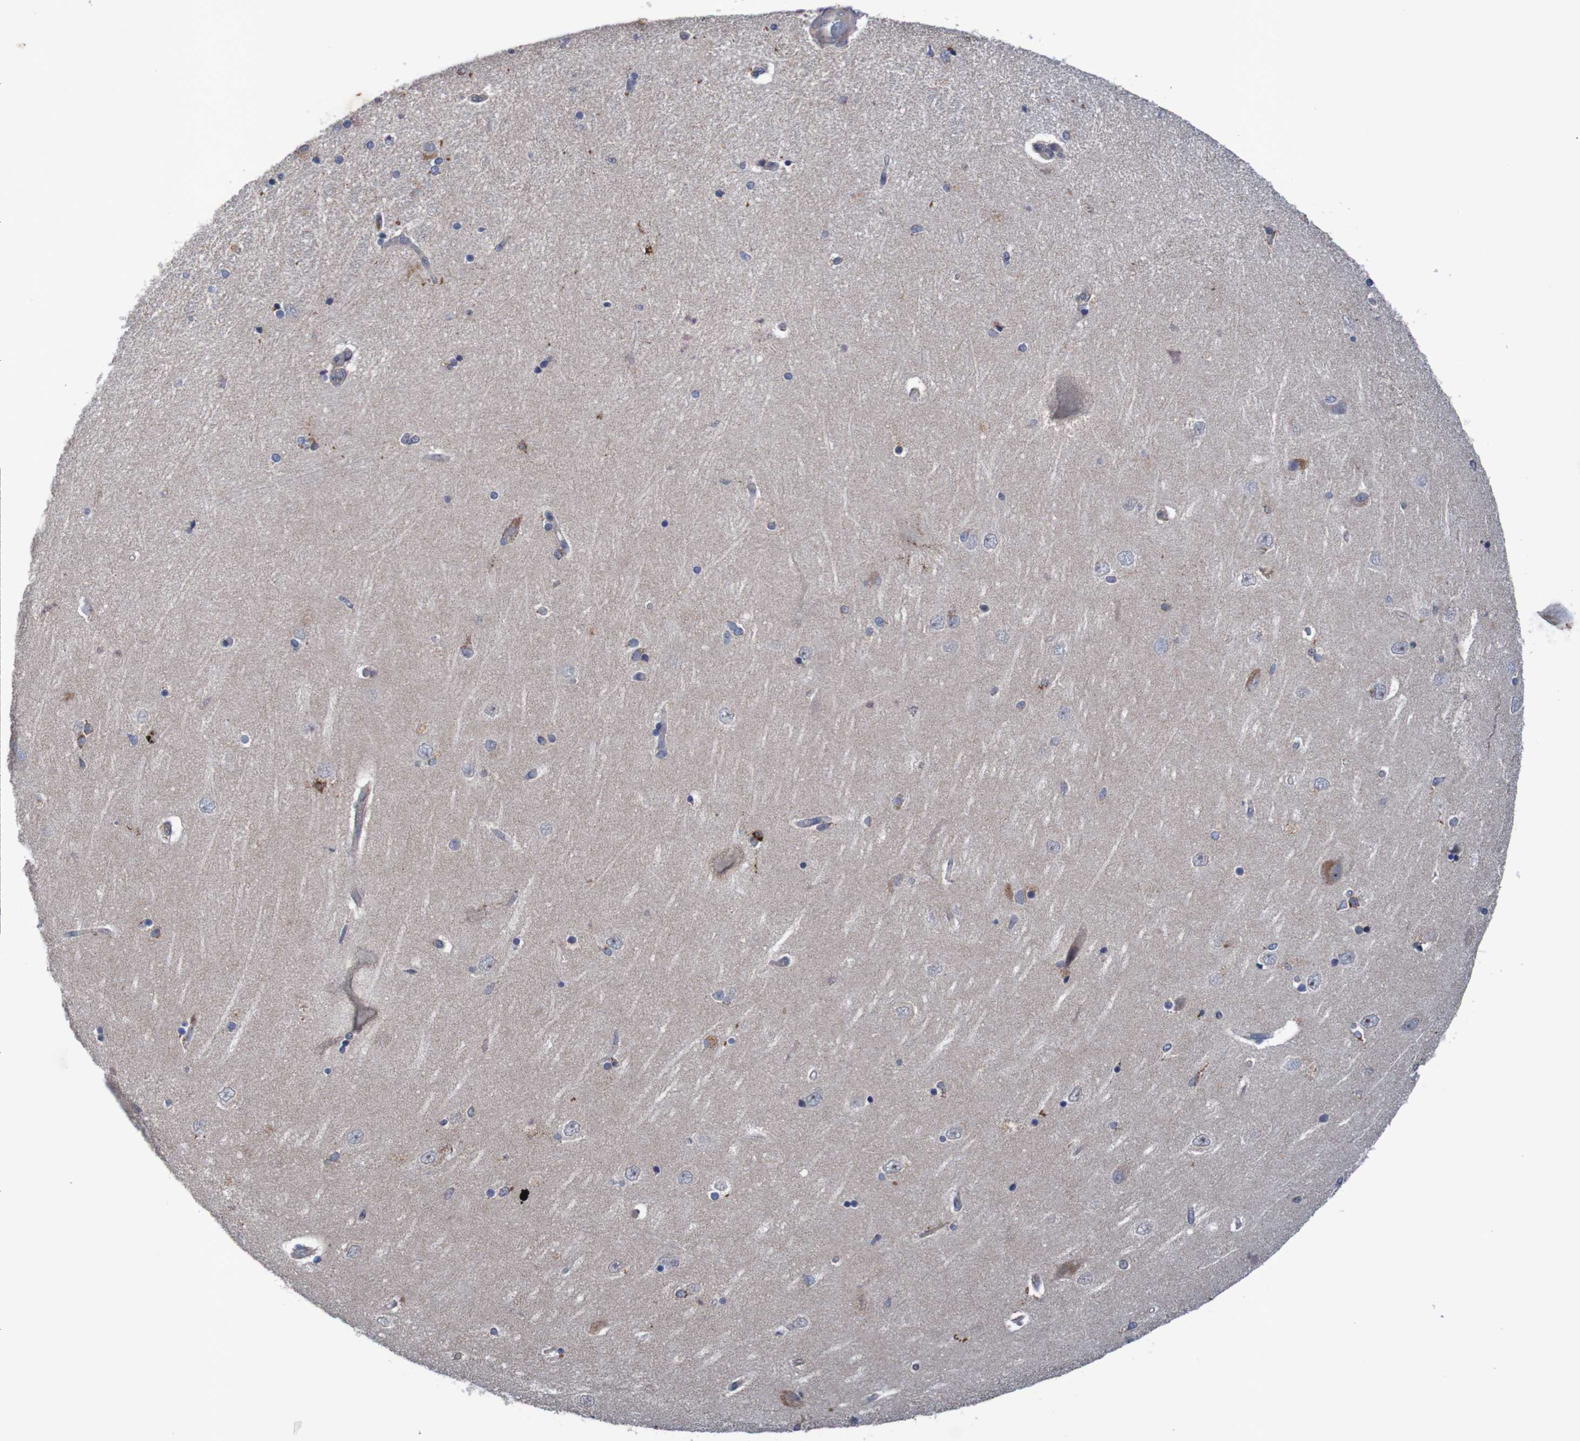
{"staining": {"intensity": "negative", "quantity": "none", "location": "none"}, "tissue": "hippocampus", "cell_type": "Glial cells", "image_type": "normal", "snomed": [{"axis": "morphology", "description": "Normal tissue, NOS"}, {"axis": "topography", "description": "Hippocampus"}], "caption": "Immunohistochemistry photomicrograph of normal hippocampus: human hippocampus stained with DAB reveals no significant protein expression in glial cells. (Immunohistochemistry, brightfield microscopy, high magnification).", "gene": "ANGPT4", "patient": {"sex": "female", "age": 54}}